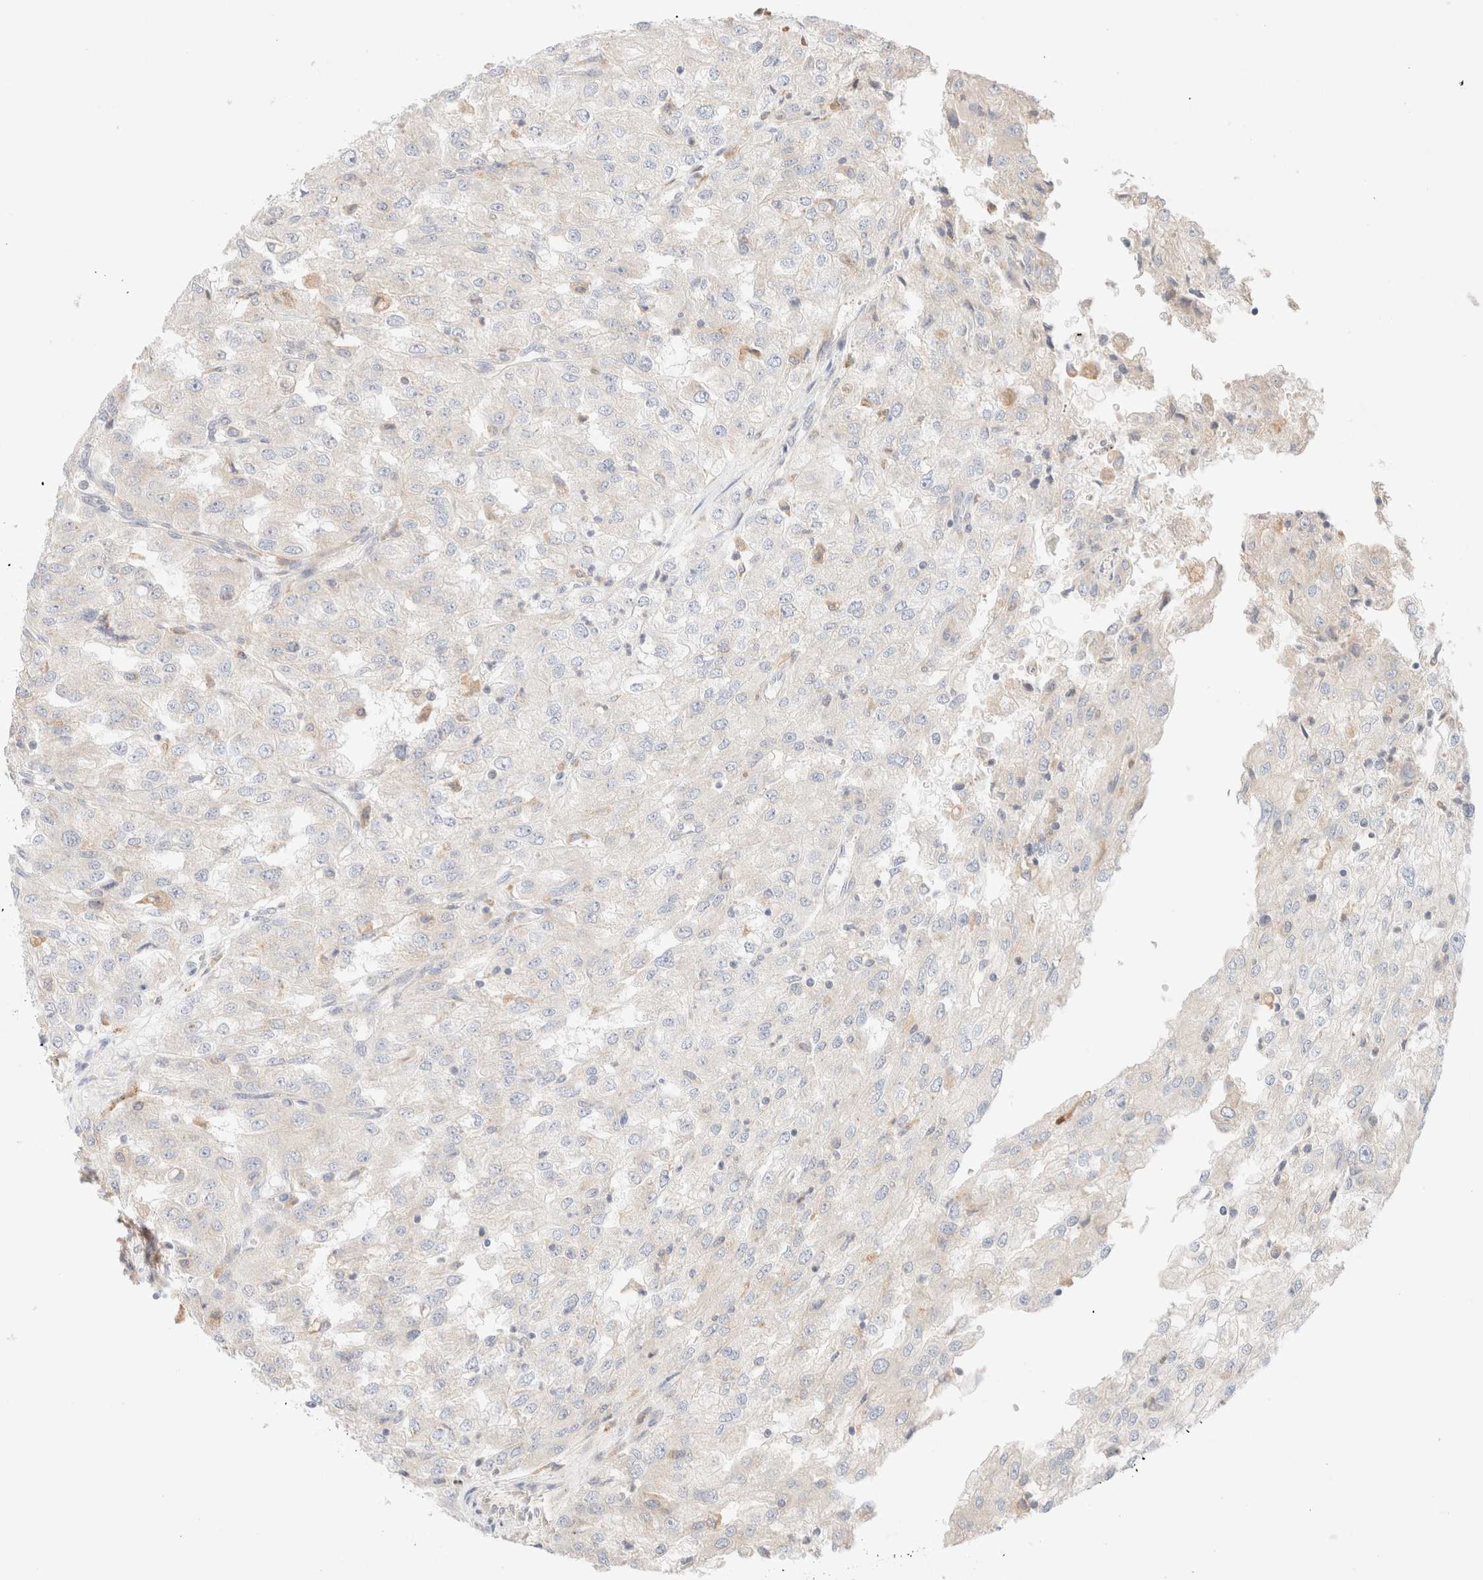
{"staining": {"intensity": "negative", "quantity": "none", "location": "none"}, "tissue": "renal cancer", "cell_type": "Tumor cells", "image_type": "cancer", "snomed": [{"axis": "morphology", "description": "Adenocarcinoma, NOS"}, {"axis": "topography", "description": "Kidney"}], "caption": "IHC micrograph of neoplastic tissue: human renal cancer (adenocarcinoma) stained with DAB shows no significant protein staining in tumor cells. The staining was performed using DAB (3,3'-diaminobenzidine) to visualize the protein expression in brown, while the nuclei were stained in blue with hematoxylin (Magnification: 20x).", "gene": "SARM1", "patient": {"sex": "female", "age": 54}}